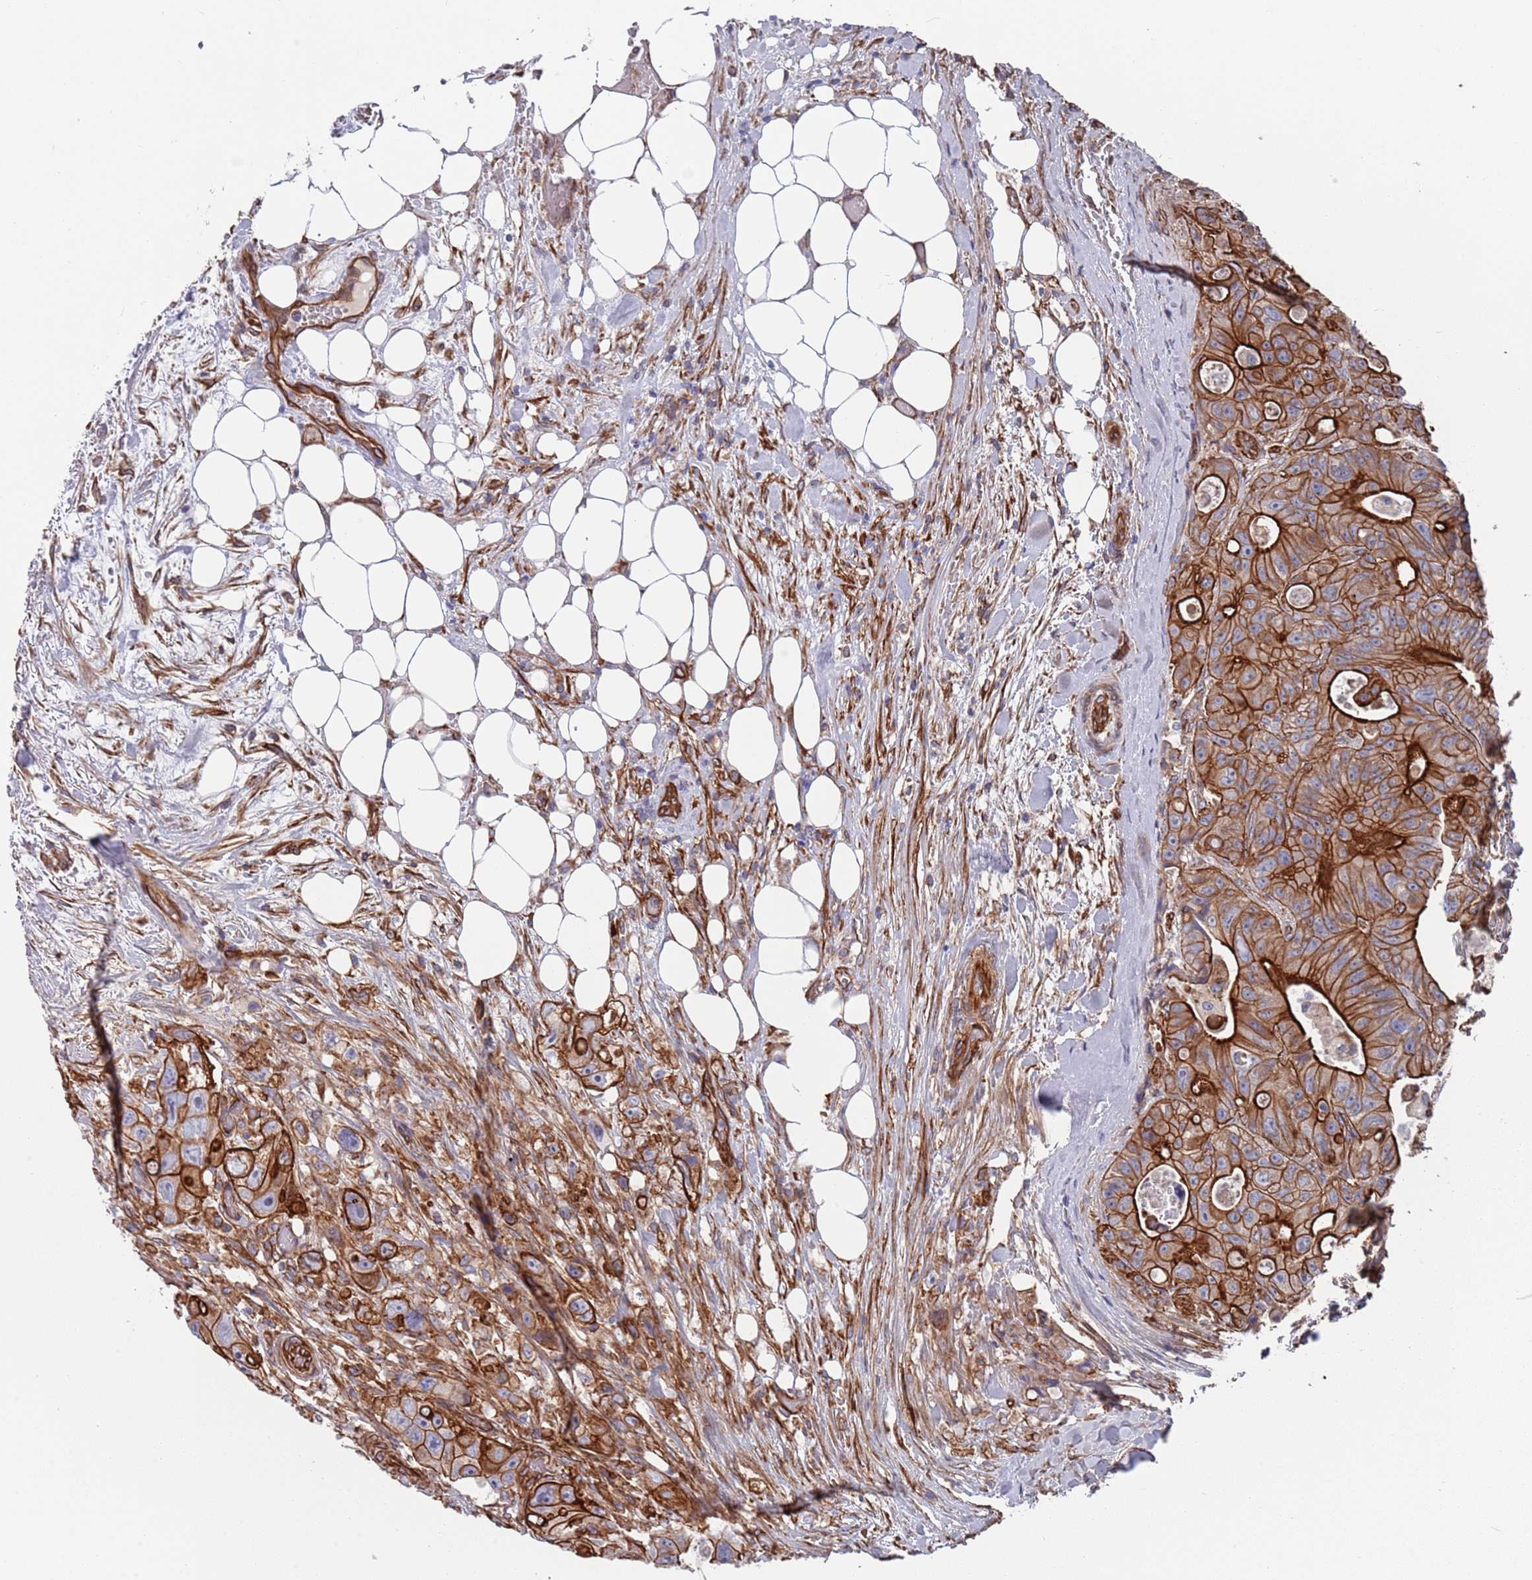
{"staining": {"intensity": "strong", "quantity": ">75%", "location": "cytoplasmic/membranous"}, "tissue": "colorectal cancer", "cell_type": "Tumor cells", "image_type": "cancer", "snomed": [{"axis": "morphology", "description": "Adenocarcinoma, NOS"}, {"axis": "topography", "description": "Colon"}], "caption": "This histopathology image reveals colorectal adenocarcinoma stained with immunohistochemistry to label a protein in brown. The cytoplasmic/membranous of tumor cells show strong positivity for the protein. Nuclei are counter-stained blue.", "gene": "JAKMIP2", "patient": {"sex": "female", "age": 46}}